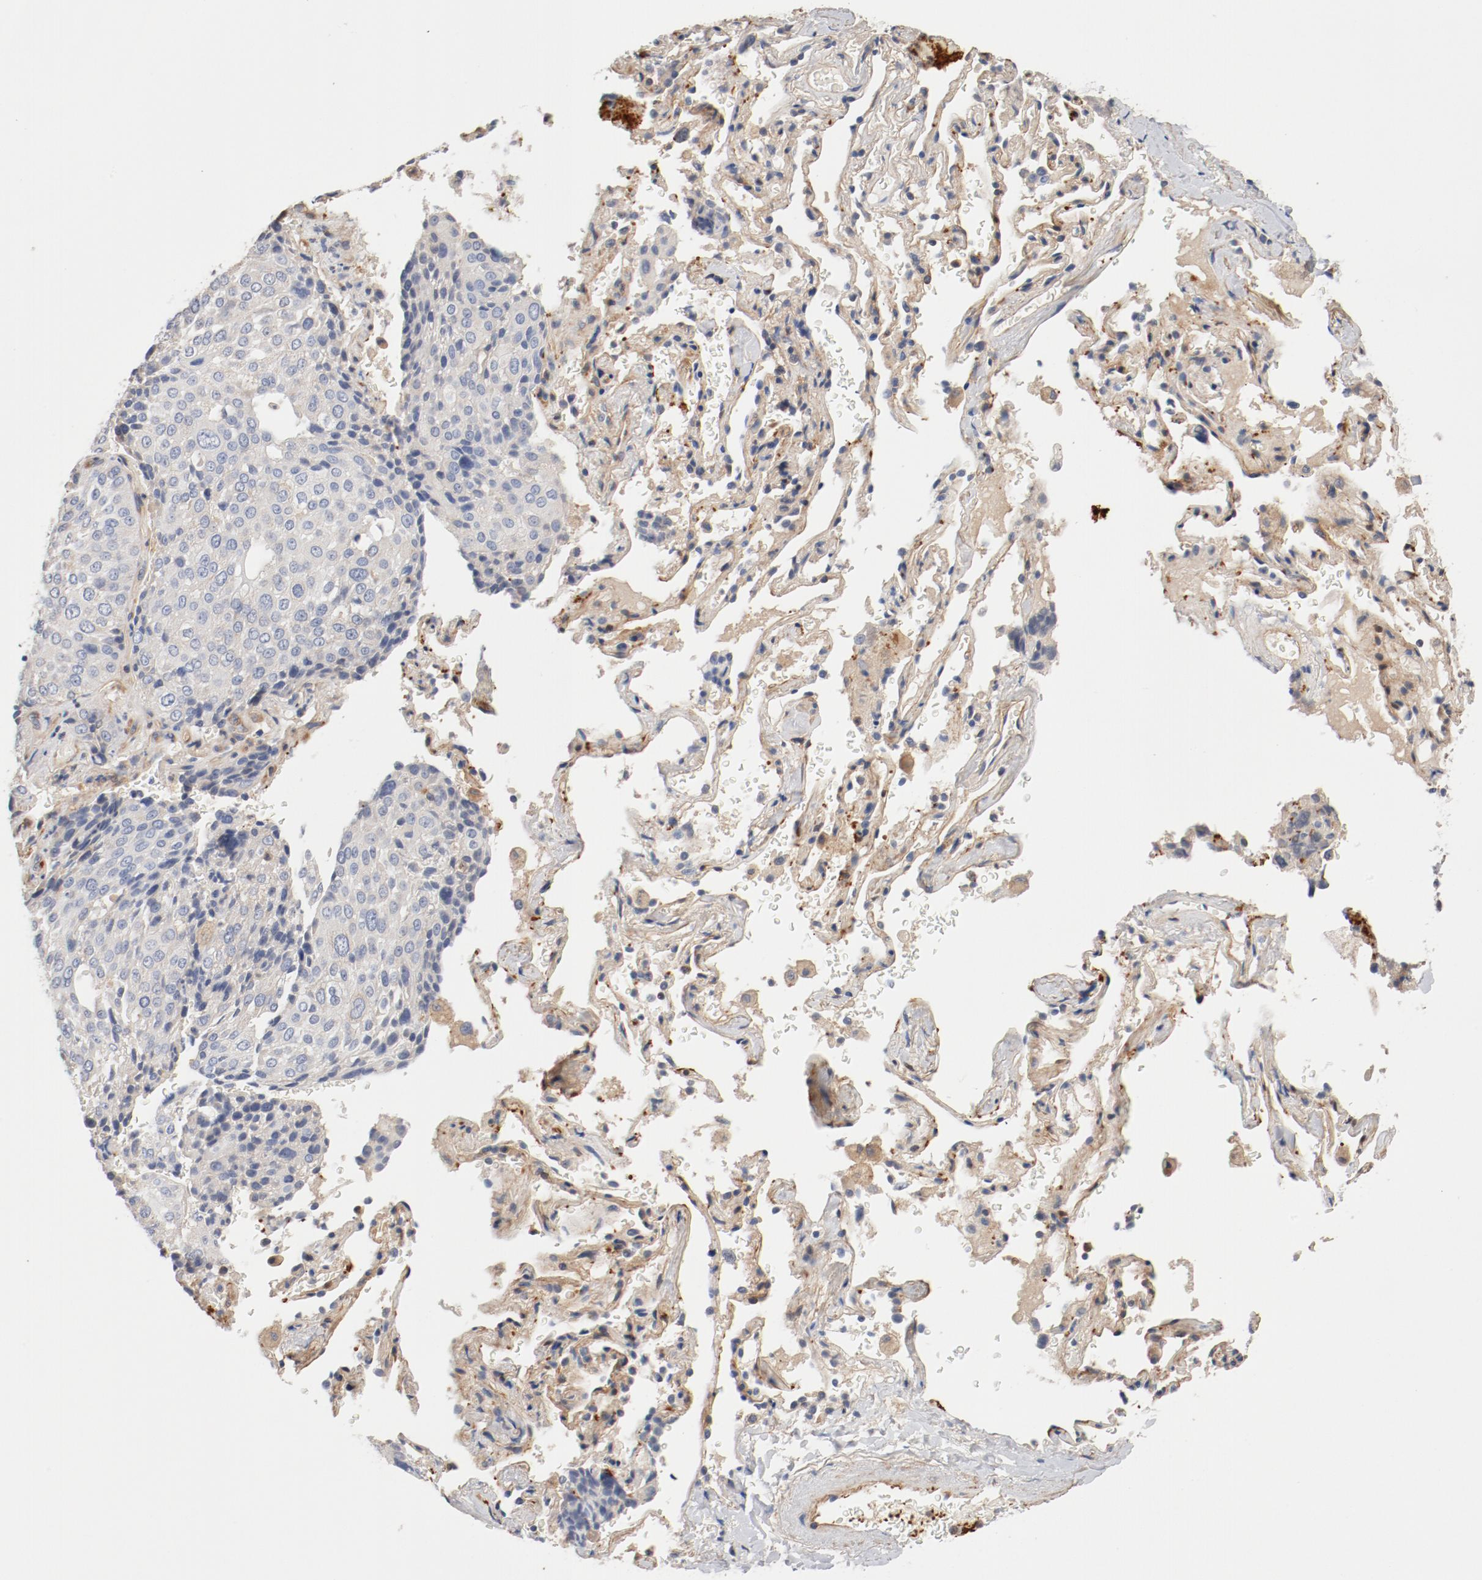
{"staining": {"intensity": "negative", "quantity": "none", "location": "none"}, "tissue": "lung cancer", "cell_type": "Tumor cells", "image_type": "cancer", "snomed": [{"axis": "morphology", "description": "Squamous cell carcinoma, NOS"}, {"axis": "topography", "description": "Lung"}], "caption": "An IHC micrograph of lung cancer (squamous cell carcinoma) is shown. There is no staining in tumor cells of lung cancer (squamous cell carcinoma). The staining is performed using DAB brown chromogen with nuclei counter-stained in using hematoxylin.", "gene": "ILK", "patient": {"sex": "male", "age": 54}}